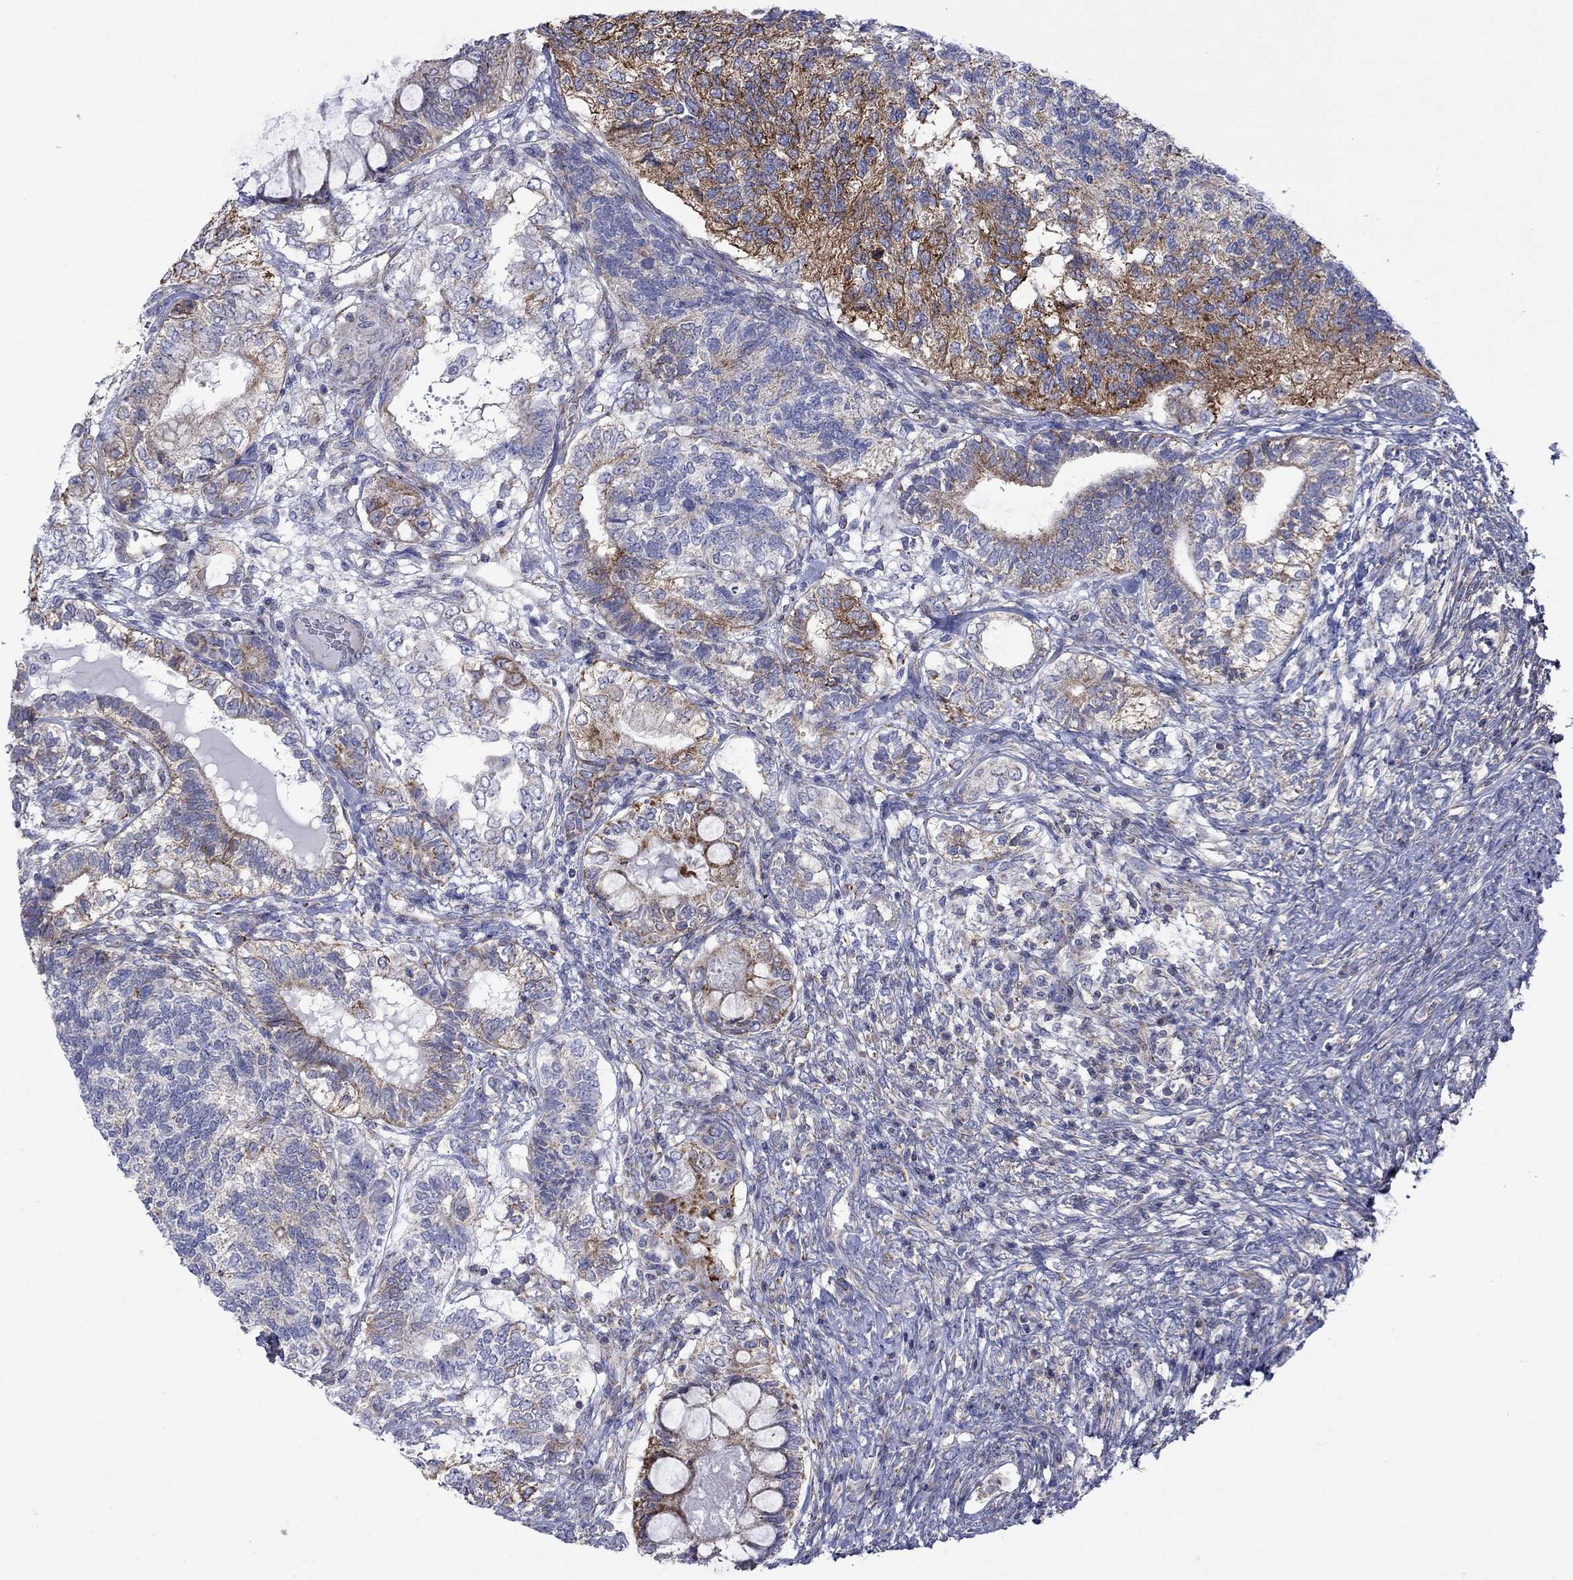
{"staining": {"intensity": "strong", "quantity": "25%-75%", "location": "cytoplasmic/membranous"}, "tissue": "testis cancer", "cell_type": "Tumor cells", "image_type": "cancer", "snomed": [{"axis": "morphology", "description": "Seminoma, NOS"}, {"axis": "morphology", "description": "Carcinoma, Embryonal, NOS"}, {"axis": "topography", "description": "Testis"}], "caption": "DAB (3,3'-diaminobenzidine) immunohistochemical staining of testis cancer (embryonal carcinoma) displays strong cytoplasmic/membranous protein expression in about 25%-75% of tumor cells. (DAB (3,3'-diaminobenzidine) IHC with brightfield microscopy, high magnification).", "gene": "CISD1", "patient": {"sex": "male", "age": 41}}